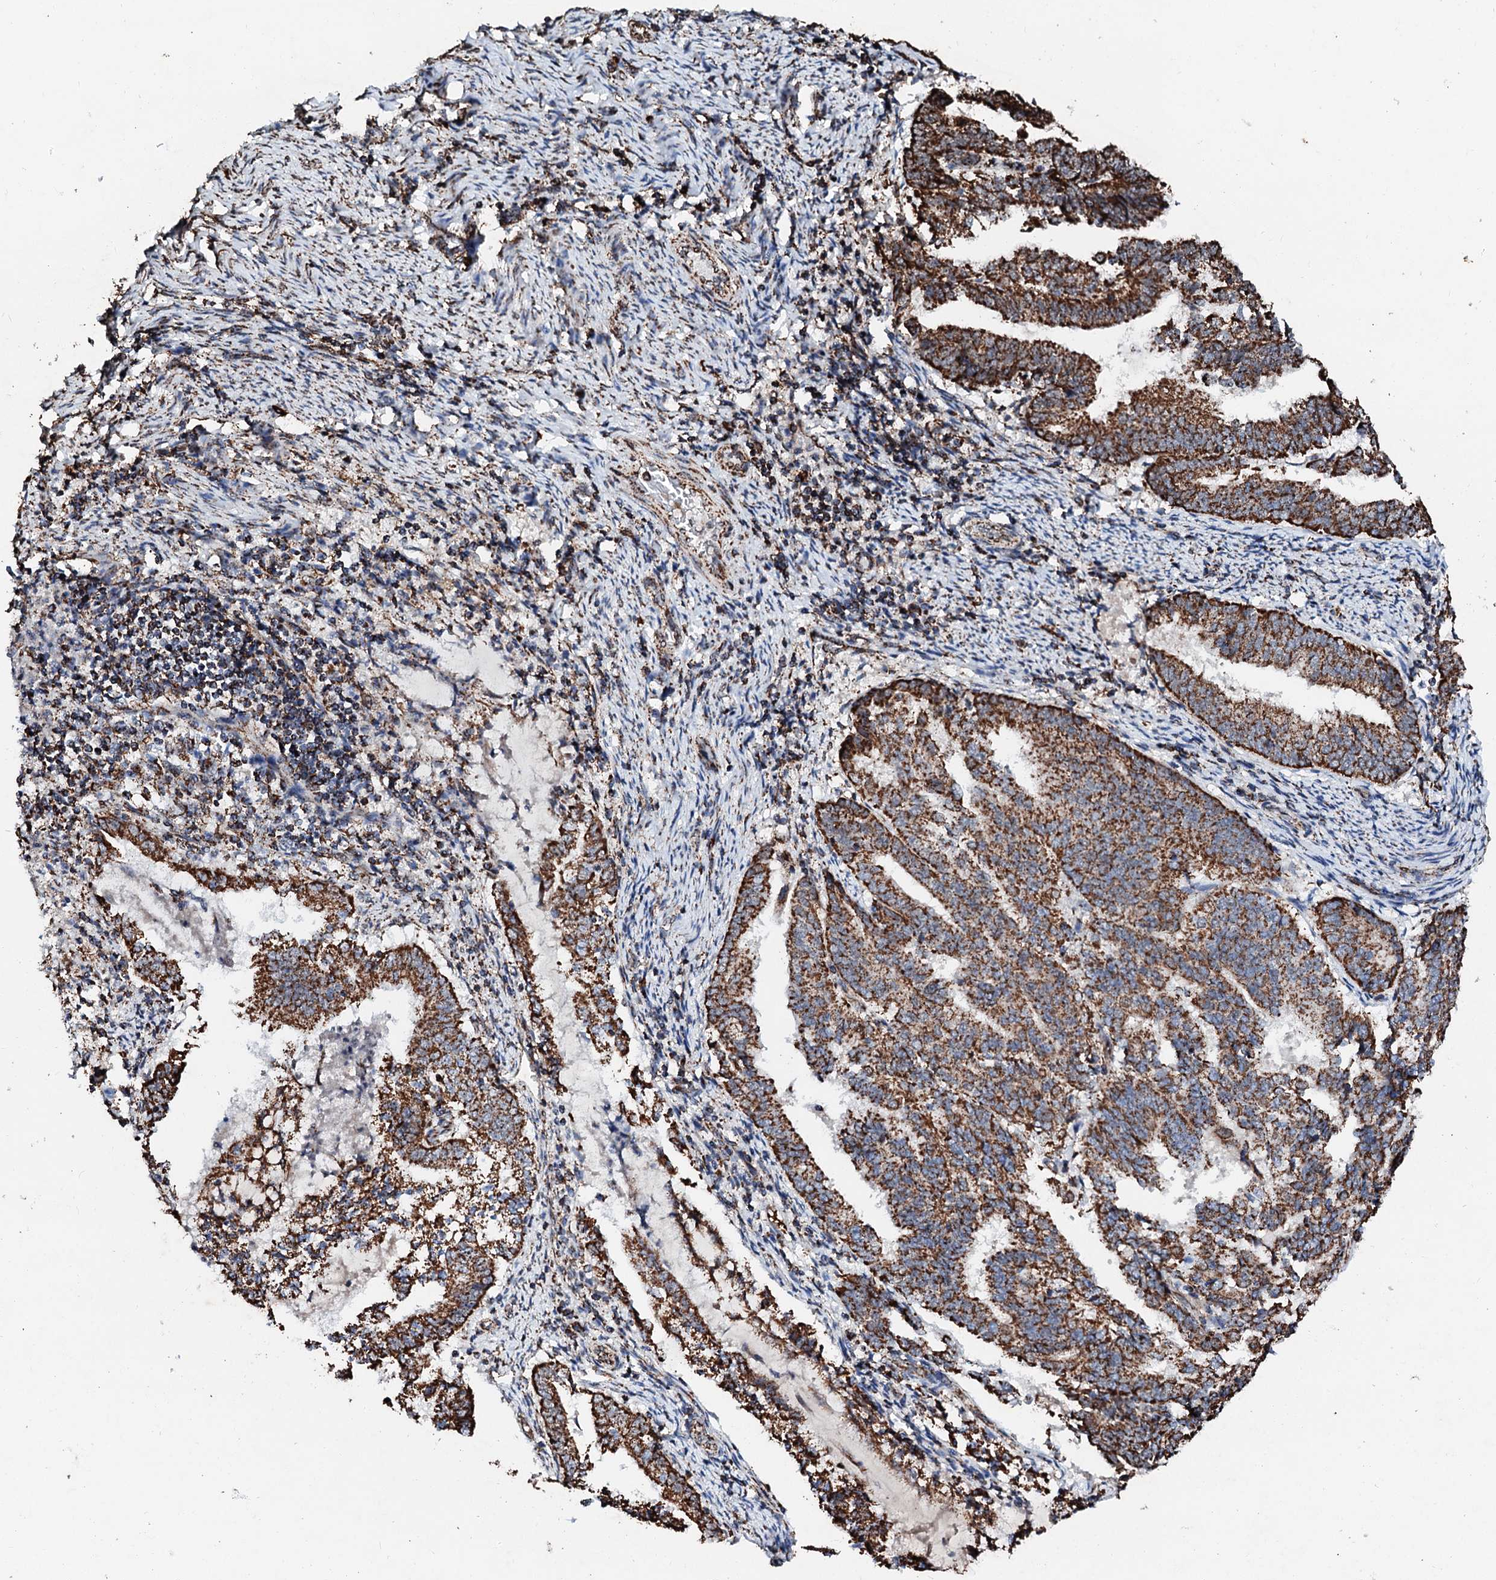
{"staining": {"intensity": "strong", "quantity": ">75%", "location": "cytoplasmic/membranous"}, "tissue": "endometrial cancer", "cell_type": "Tumor cells", "image_type": "cancer", "snomed": [{"axis": "morphology", "description": "Adenocarcinoma, NOS"}, {"axis": "topography", "description": "Endometrium"}], "caption": "Immunohistochemical staining of endometrial cancer (adenocarcinoma) shows high levels of strong cytoplasmic/membranous protein positivity in approximately >75% of tumor cells.", "gene": "SECISBP2L", "patient": {"sex": "female", "age": 80}}